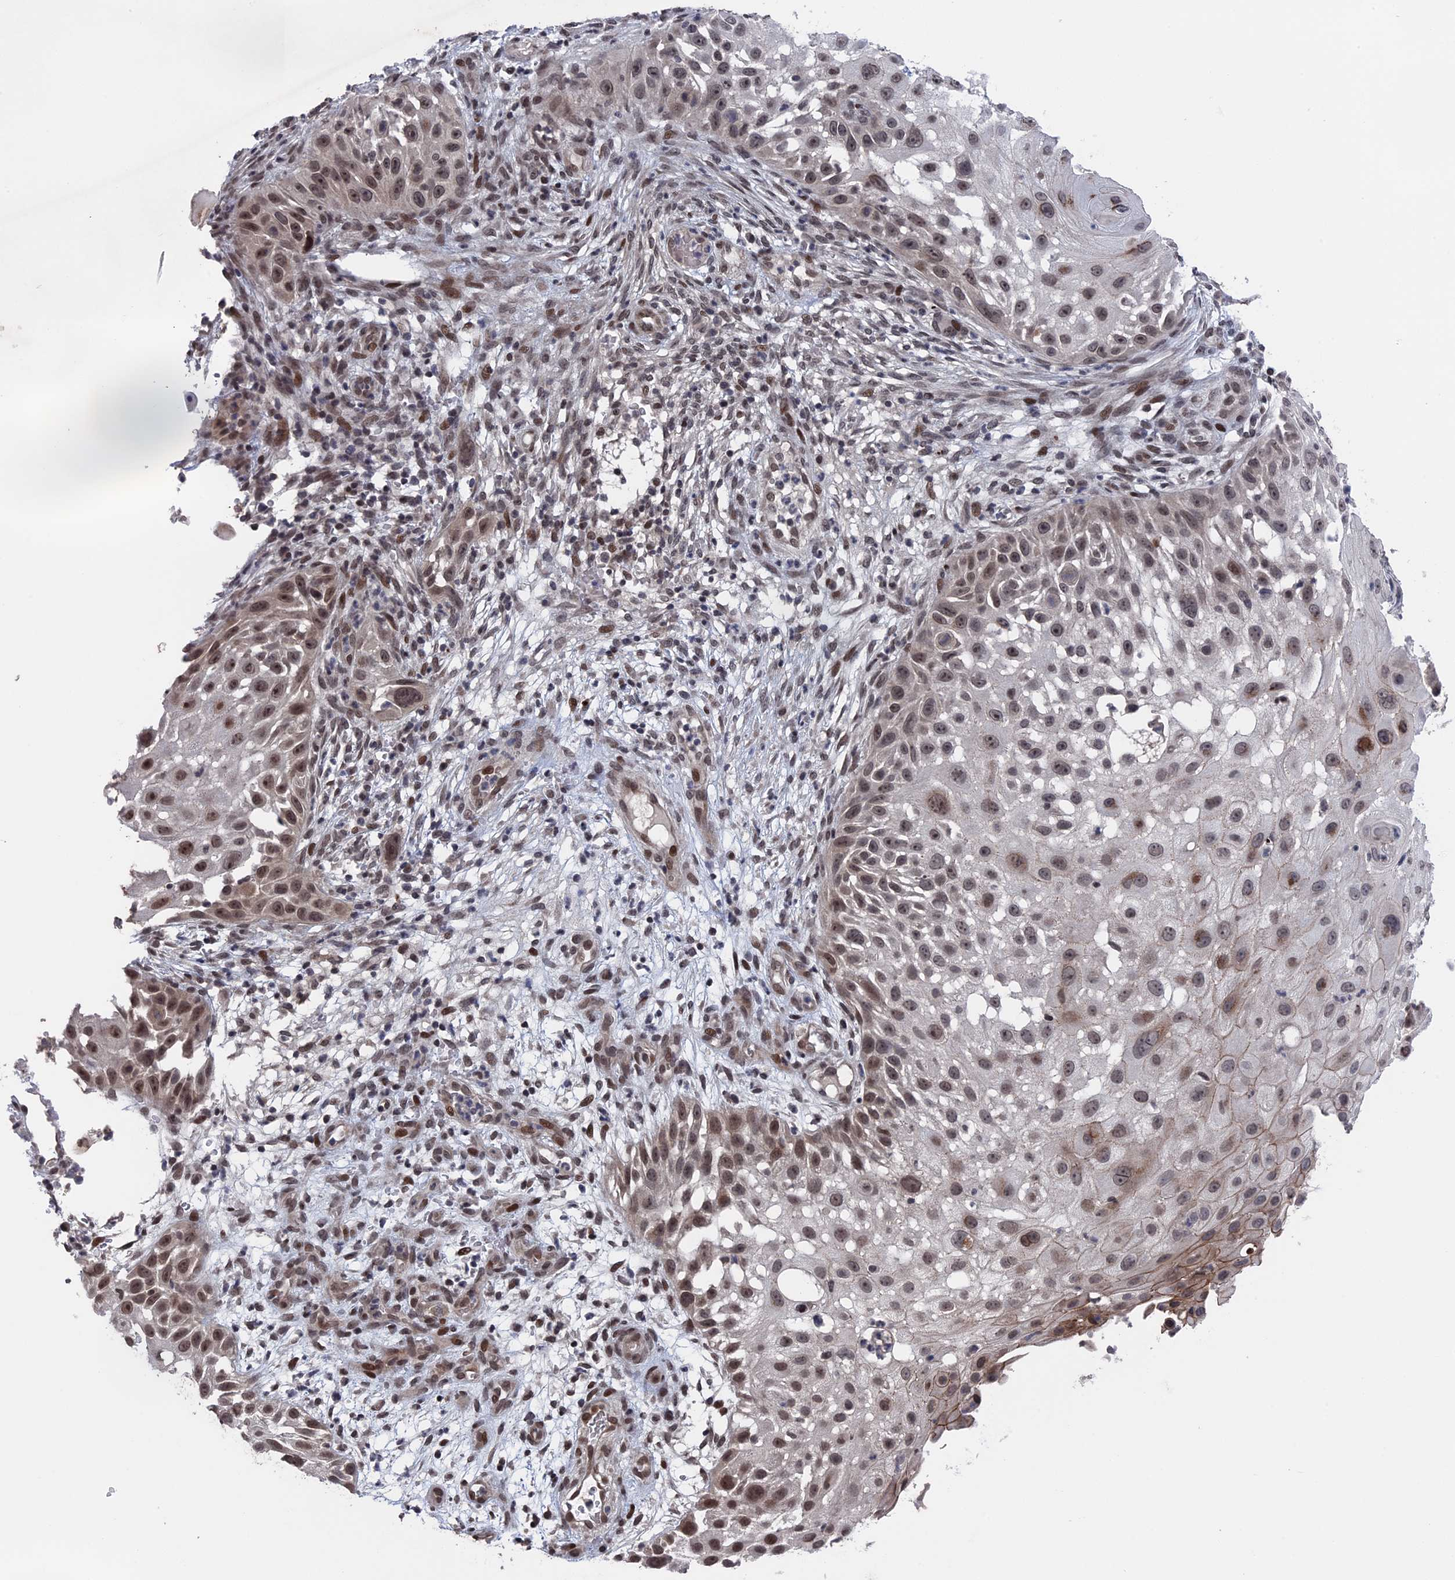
{"staining": {"intensity": "moderate", "quantity": ">75%", "location": "nuclear"}, "tissue": "skin cancer", "cell_type": "Tumor cells", "image_type": "cancer", "snomed": [{"axis": "morphology", "description": "Squamous cell carcinoma, NOS"}, {"axis": "topography", "description": "Skin"}], "caption": "A micrograph showing moderate nuclear positivity in about >75% of tumor cells in skin cancer (squamous cell carcinoma), as visualized by brown immunohistochemical staining.", "gene": "NR2C2AP", "patient": {"sex": "female", "age": 44}}